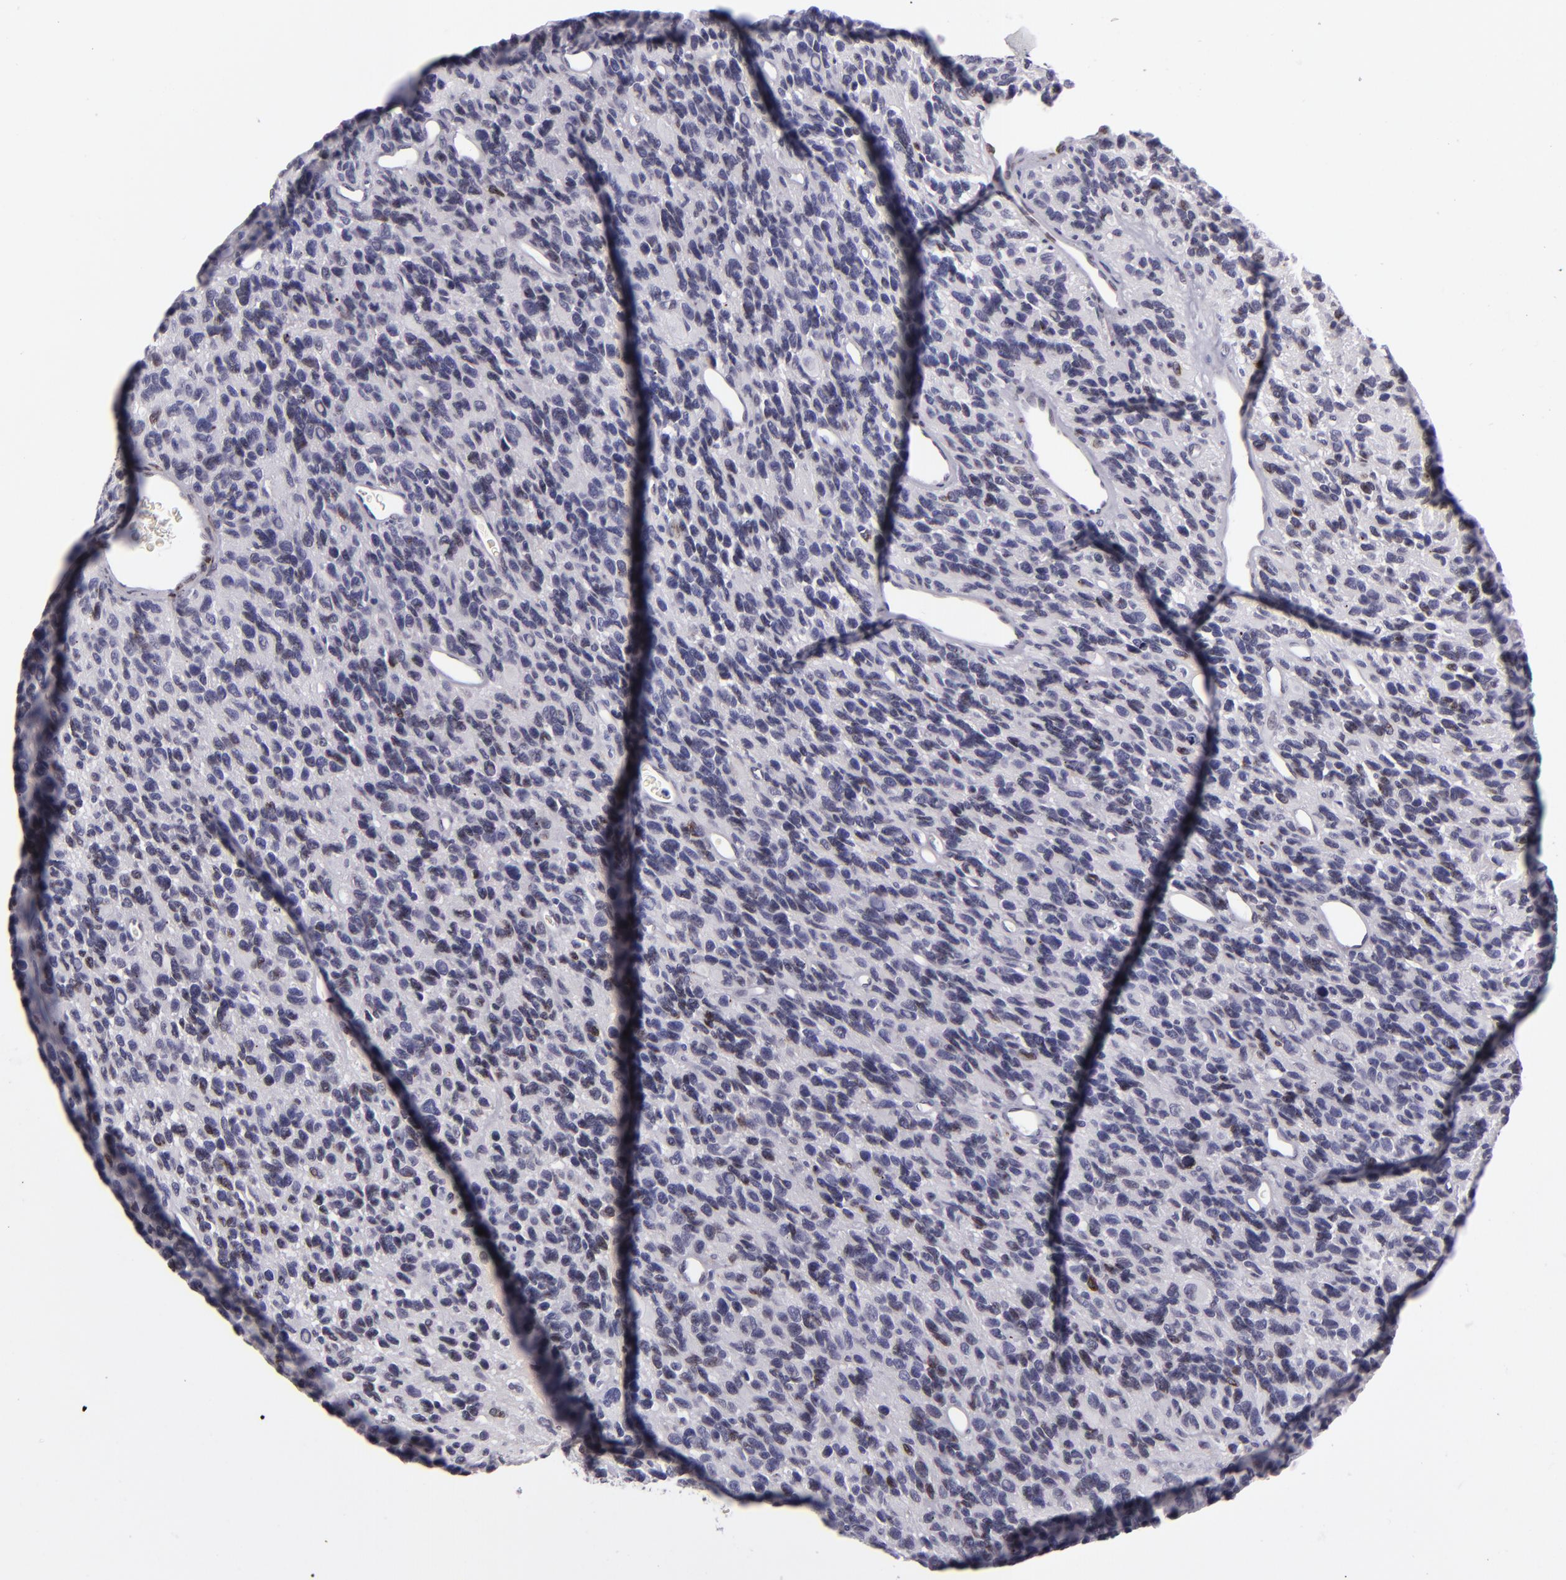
{"staining": {"intensity": "moderate", "quantity": "<25%", "location": "nuclear"}, "tissue": "glioma", "cell_type": "Tumor cells", "image_type": "cancer", "snomed": [{"axis": "morphology", "description": "Glioma, malignant, High grade"}, {"axis": "topography", "description": "Brain"}], "caption": "An image showing moderate nuclear staining in approximately <25% of tumor cells in glioma, as visualized by brown immunohistochemical staining.", "gene": "EMD", "patient": {"sex": "male", "age": 77}}